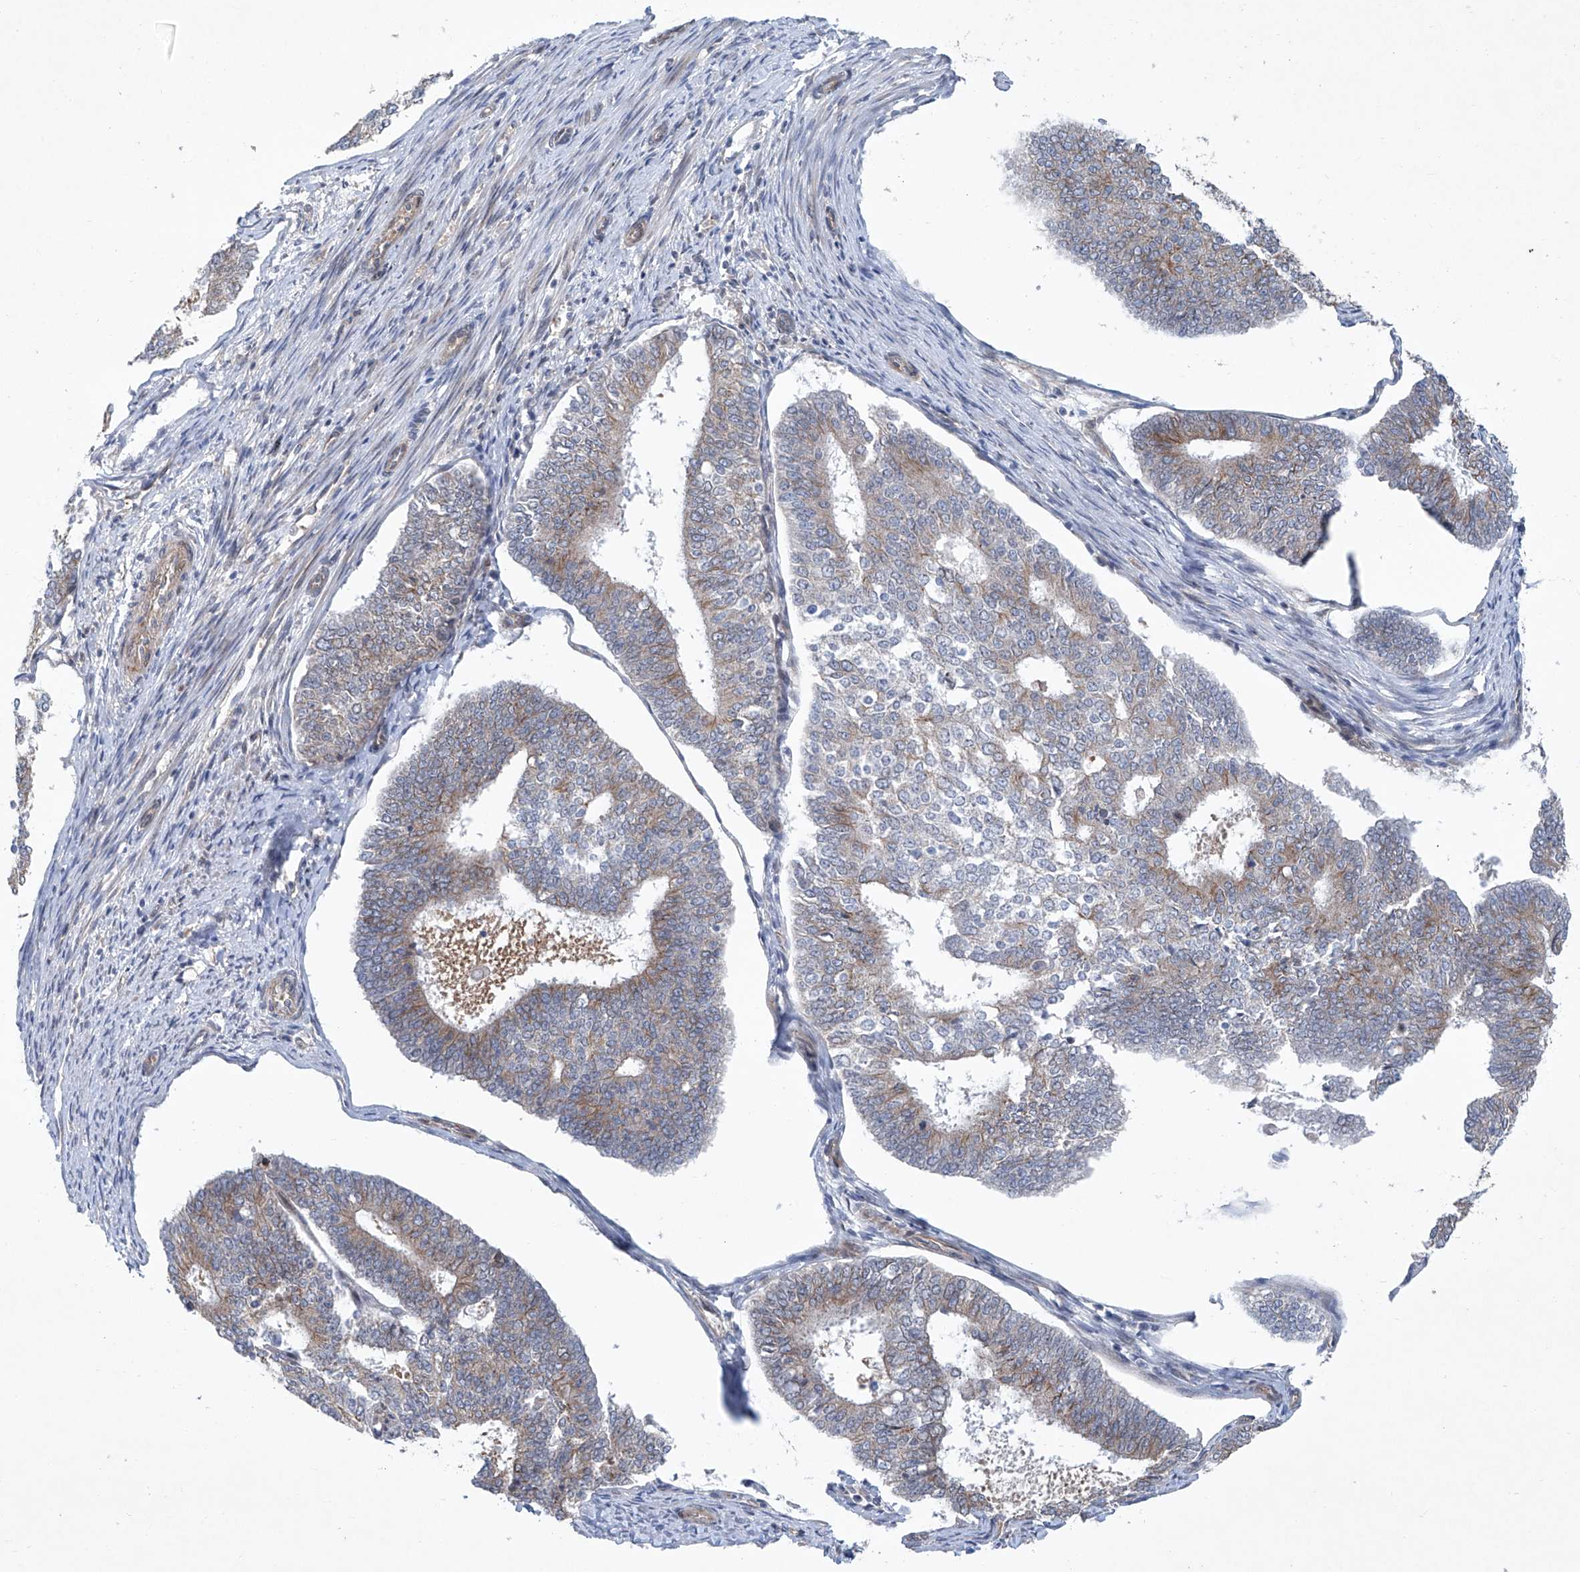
{"staining": {"intensity": "weak", "quantity": "25%-75%", "location": "cytoplasmic/membranous"}, "tissue": "endometrial cancer", "cell_type": "Tumor cells", "image_type": "cancer", "snomed": [{"axis": "morphology", "description": "Adenocarcinoma, NOS"}, {"axis": "topography", "description": "Endometrium"}], "caption": "Approximately 25%-75% of tumor cells in human endometrial cancer (adenocarcinoma) show weak cytoplasmic/membranous protein staining as visualized by brown immunohistochemical staining.", "gene": "KLC4", "patient": {"sex": "female", "age": 70}}